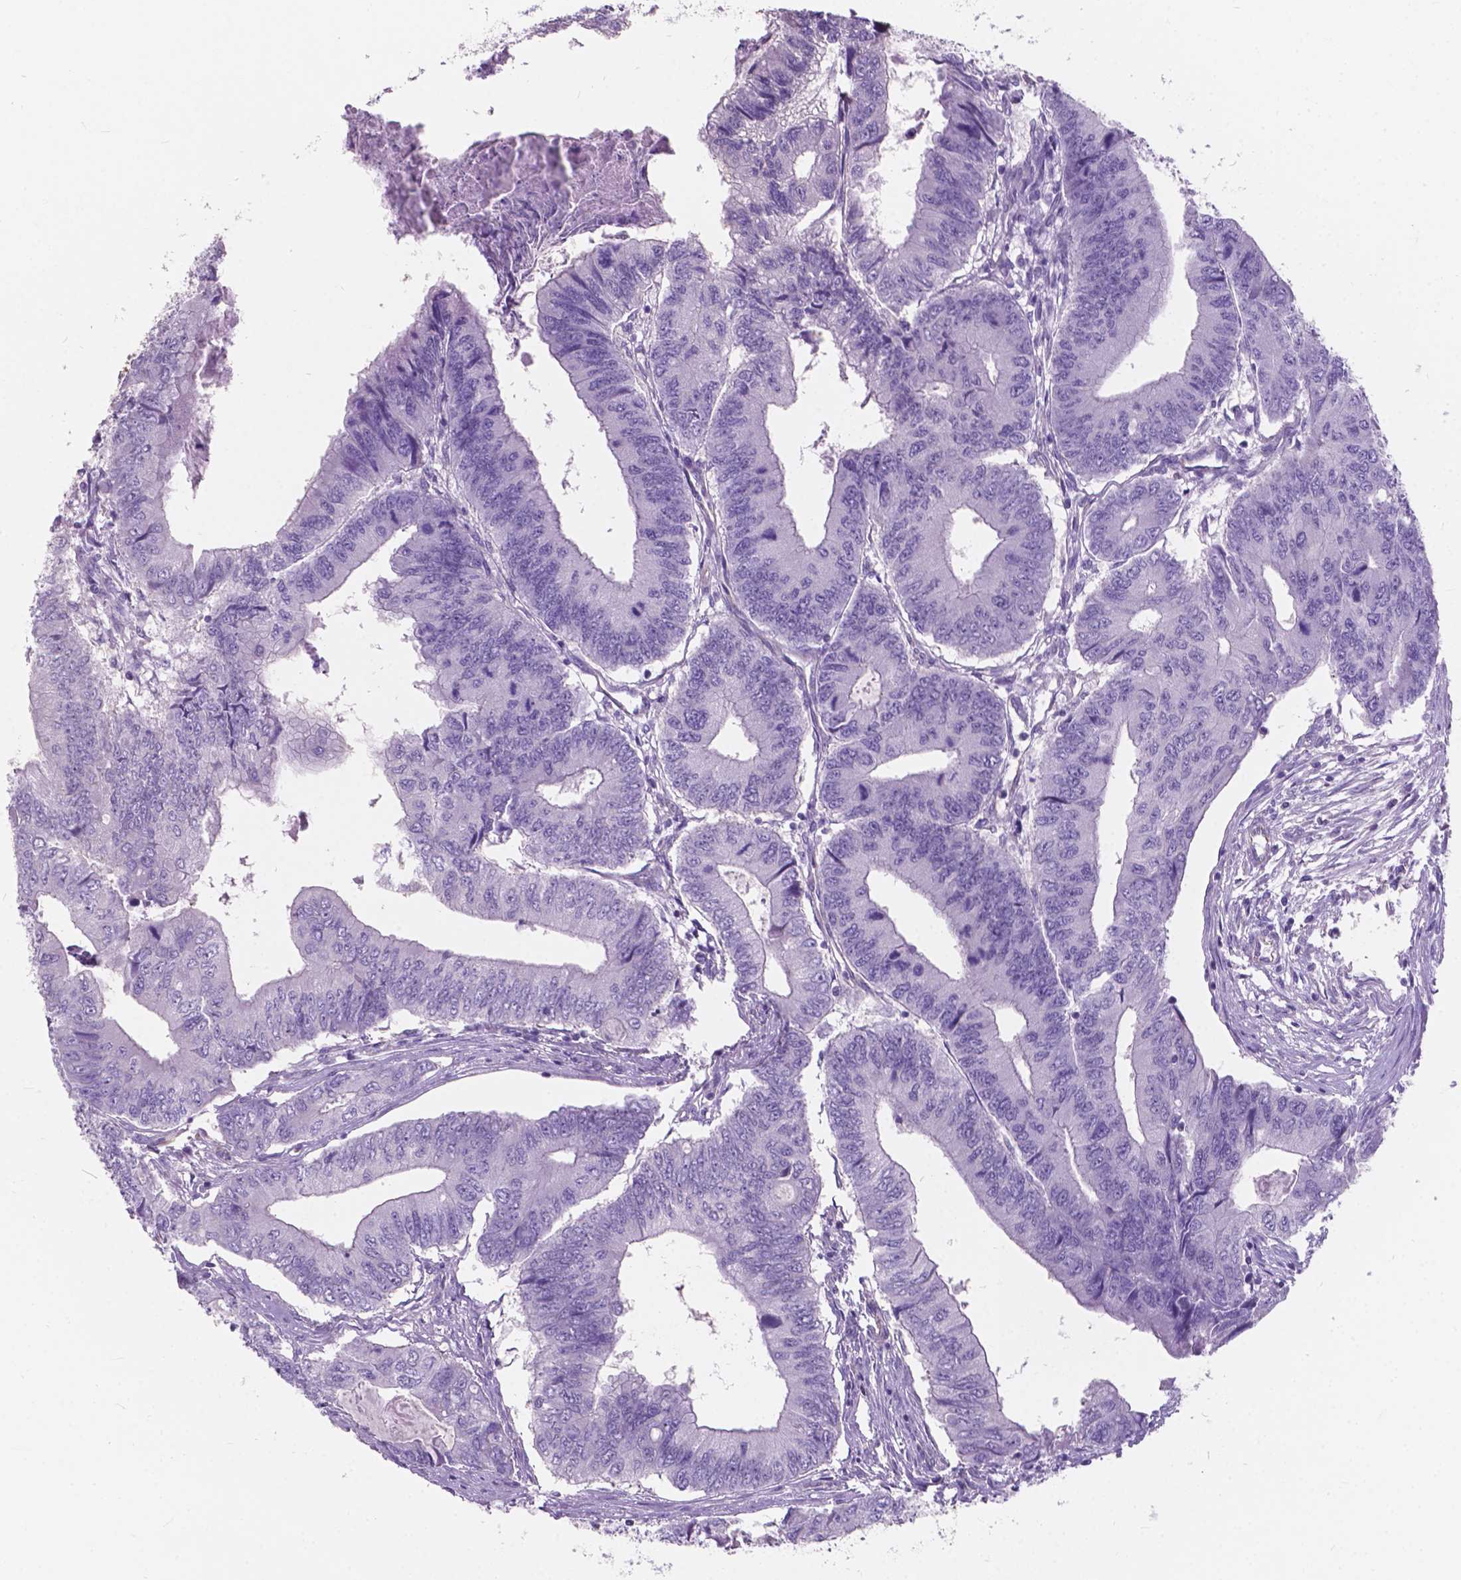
{"staining": {"intensity": "negative", "quantity": "none", "location": "none"}, "tissue": "colorectal cancer", "cell_type": "Tumor cells", "image_type": "cancer", "snomed": [{"axis": "morphology", "description": "Adenocarcinoma, NOS"}, {"axis": "topography", "description": "Colon"}], "caption": "This is an immunohistochemistry histopathology image of colorectal adenocarcinoma. There is no positivity in tumor cells.", "gene": "AMOT", "patient": {"sex": "male", "age": 53}}